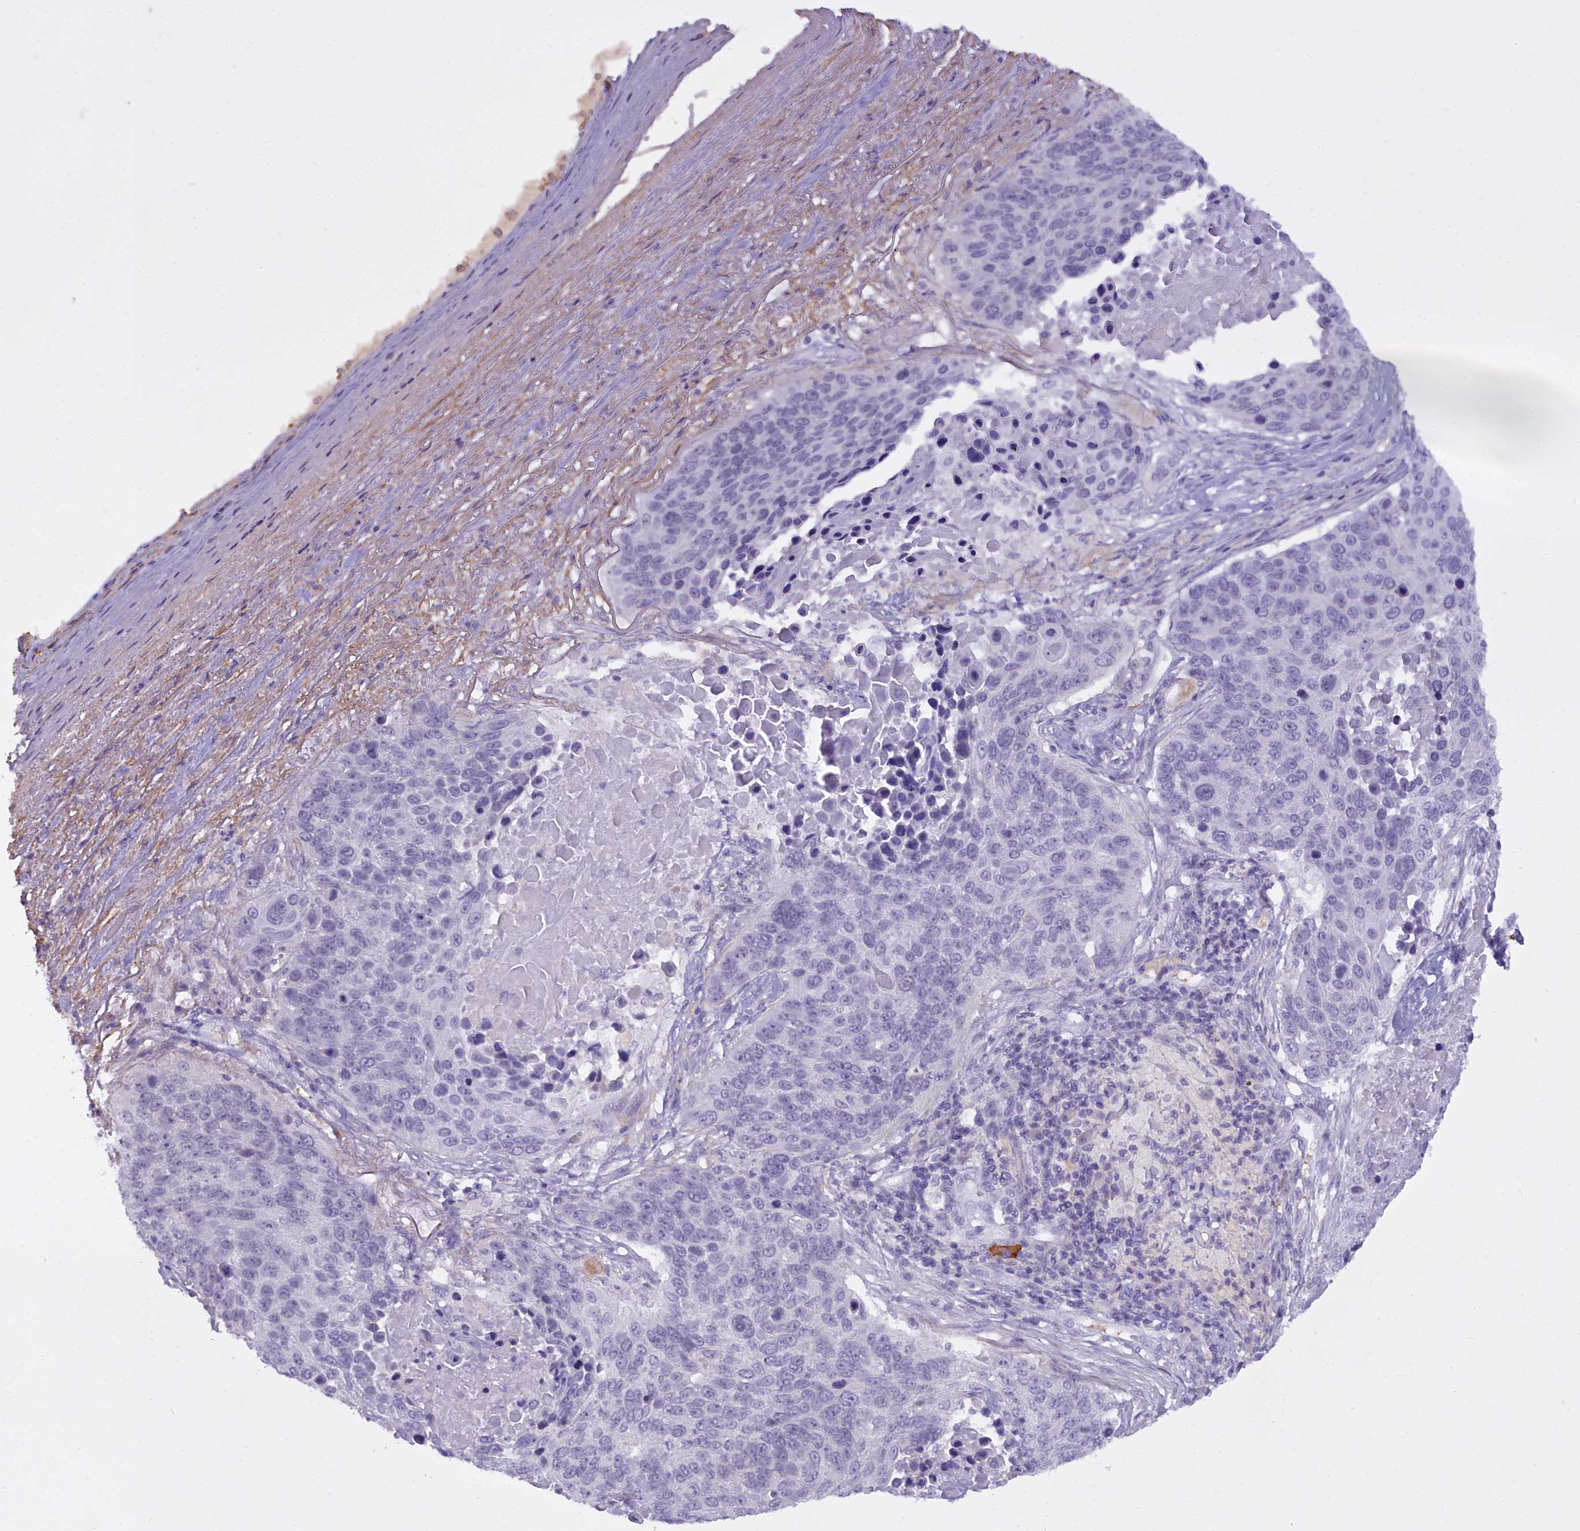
{"staining": {"intensity": "negative", "quantity": "none", "location": "none"}, "tissue": "lung cancer", "cell_type": "Tumor cells", "image_type": "cancer", "snomed": [{"axis": "morphology", "description": "Normal tissue, NOS"}, {"axis": "morphology", "description": "Squamous cell carcinoma, NOS"}, {"axis": "topography", "description": "Lymph node"}, {"axis": "topography", "description": "Lung"}], "caption": "IHC photomicrograph of human lung squamous cell carcinoma stained for a protein (brown), which shows no positivity in tumor cells.", "gene": "OSTN", "patient": {"sex": "male", "age": 66}}